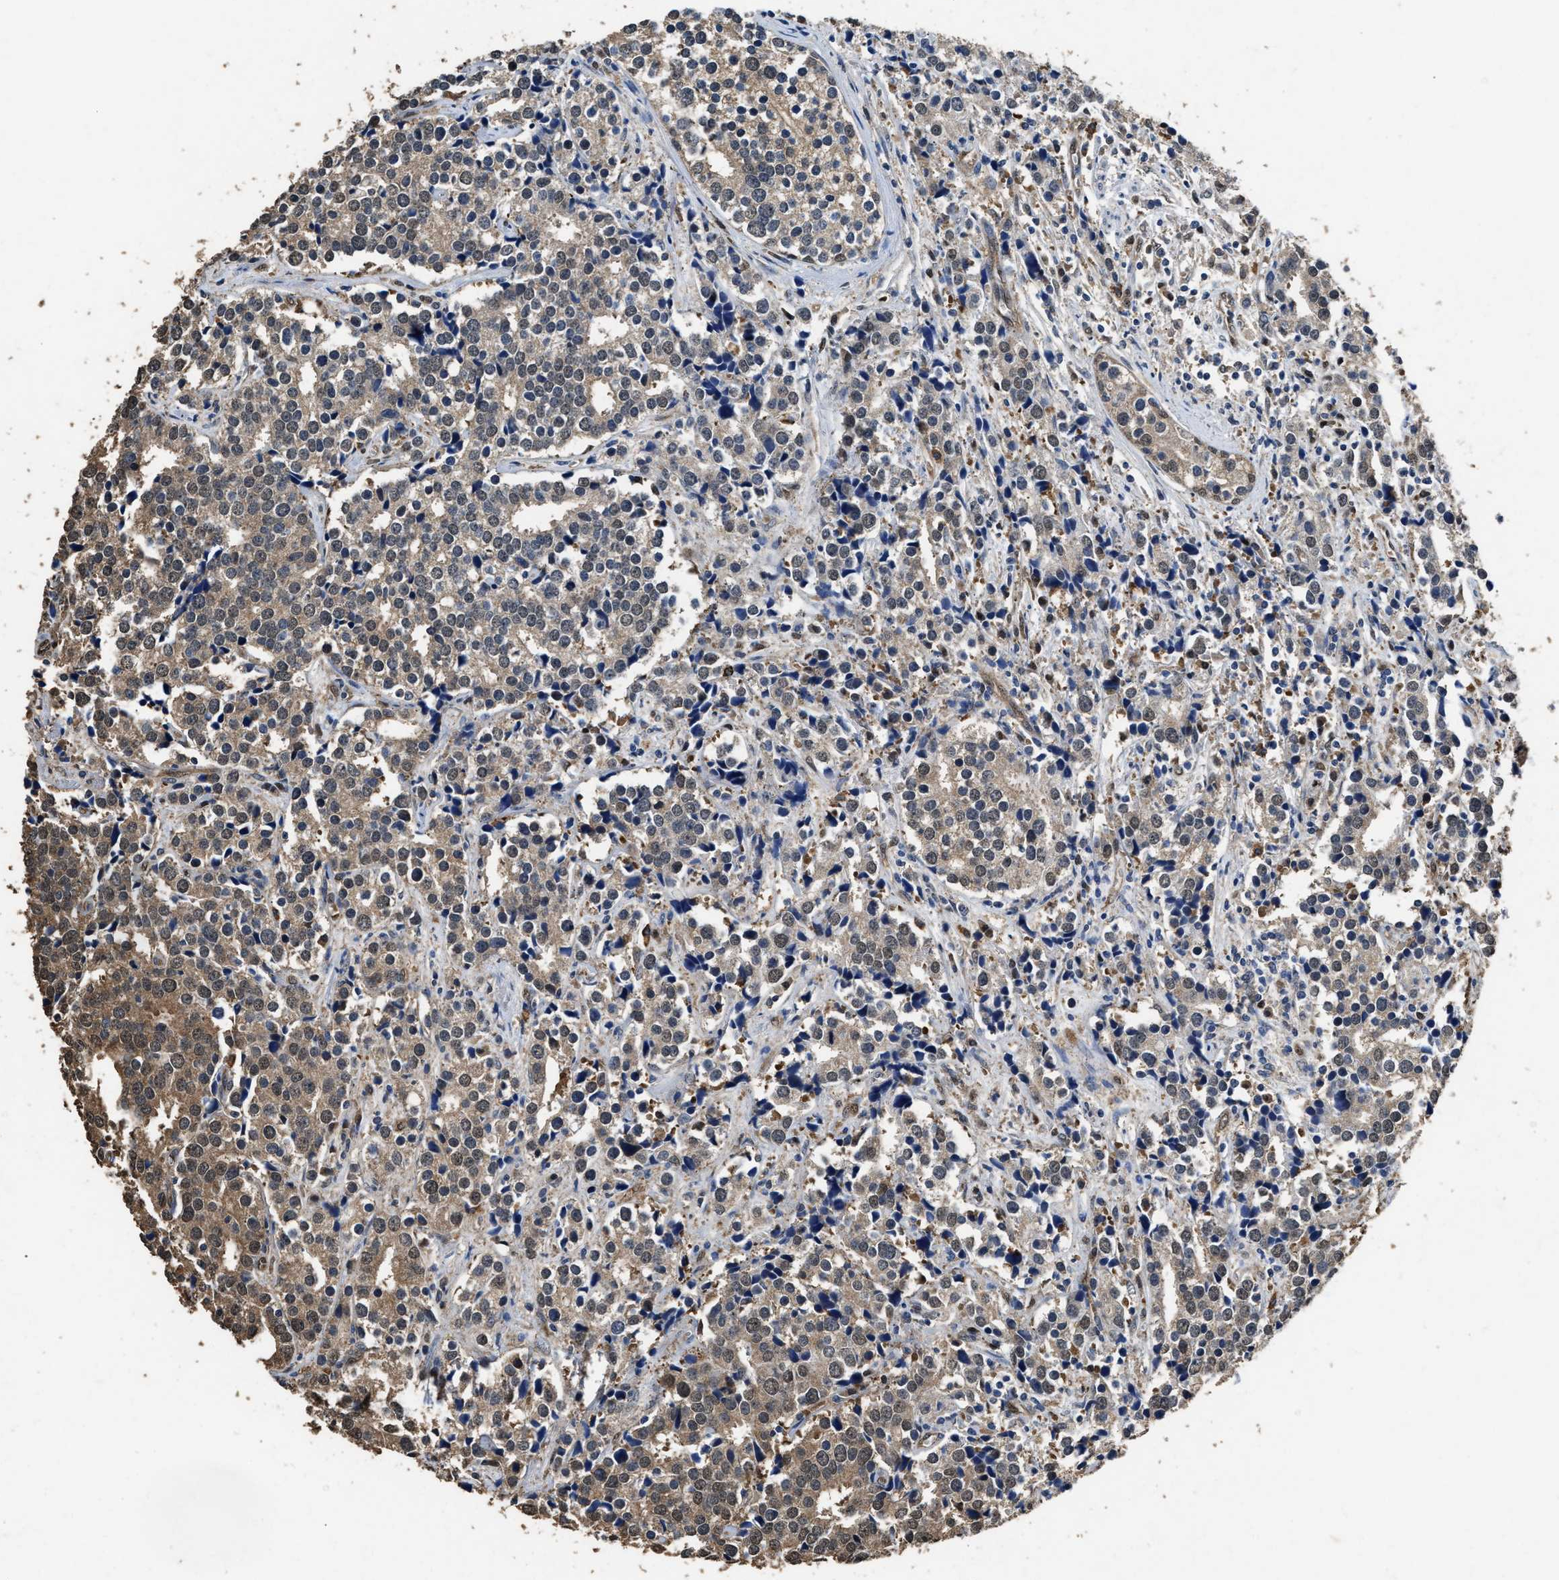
{"staining": {"intensity": "weak", "quantity": ">75%", "location": "cytoplasmic/membranous,nuclear"}, "tissue": "prostate cancer", "cell_type": "Tumor cells", "image_type": "cancer", "snomed": [{"axis": "morphology", "description": "Adenocarcinoma, High grade"}, {"axis": "topography", "description": "Prostate"}], "caption": "Immunohistochemistry (IHC) of human prostate cancer demonstrates low levels of weak cytoplasmic/membranous and nuclear expression in about >75% of tumor cells. Nuclei are stained in blue.", "gene": "YWHAE", "patient": {"sex": "male", "age": 71}}